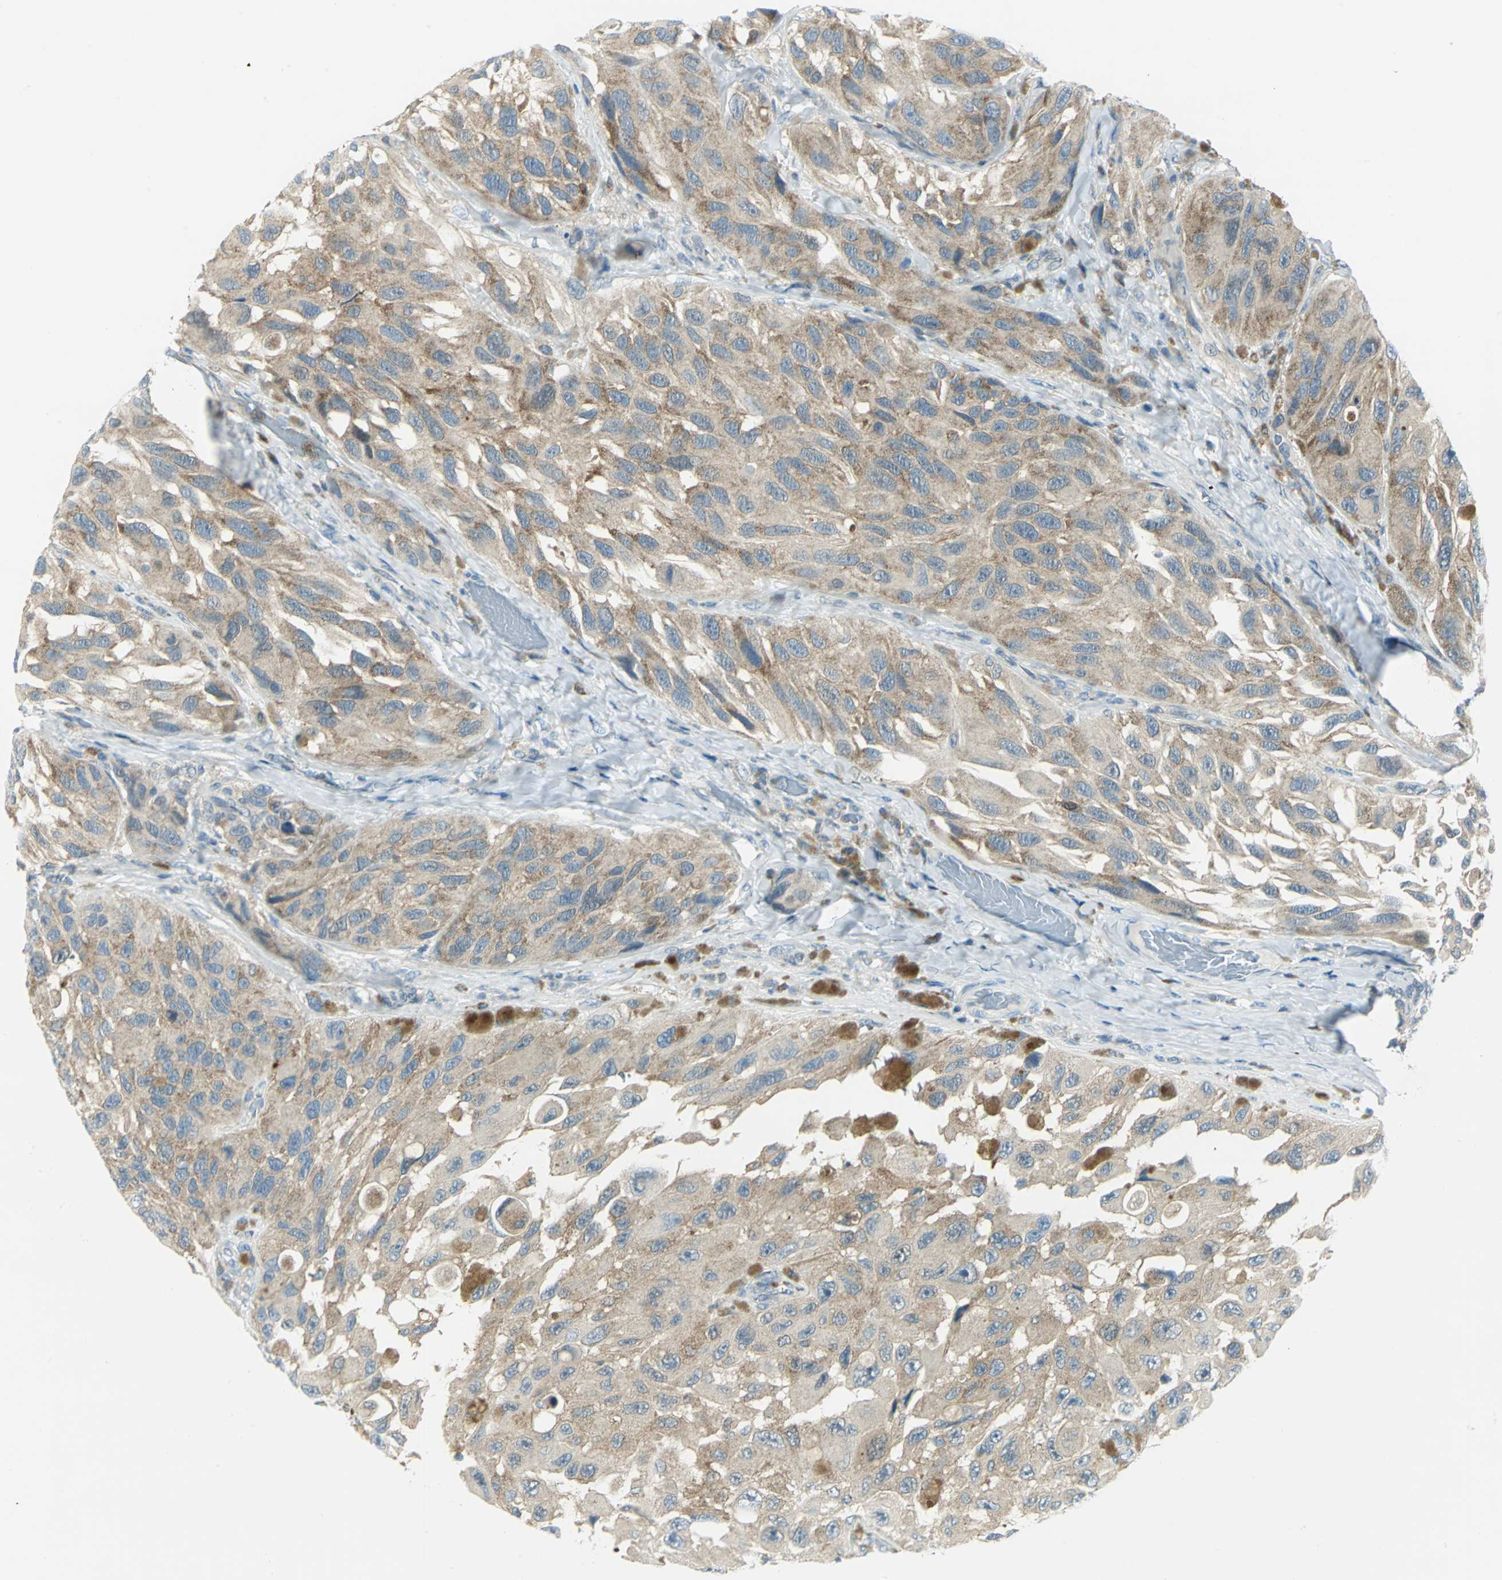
{"staining": {"intensity": "moderate", "quantity": ">75%", "location": "cytoplasmic/membranous"}, "tissue": "melanoma", "cell_type": "Tumor cells", "image_type": "cancer", "snomed": [{"axis": "morphology", "description": "Malignant melanoma, NOS"}, {"axis": "topography", "description": "Skin"}], "caption": "IHC image of melanoma stained for a protein (brown), which displays medium levels of moderate cytoplasmic/membranous expression in approximately >75% of tumor cells.", "gene": "ALDOA", "patient": {"sex": "female", "age": 73}}